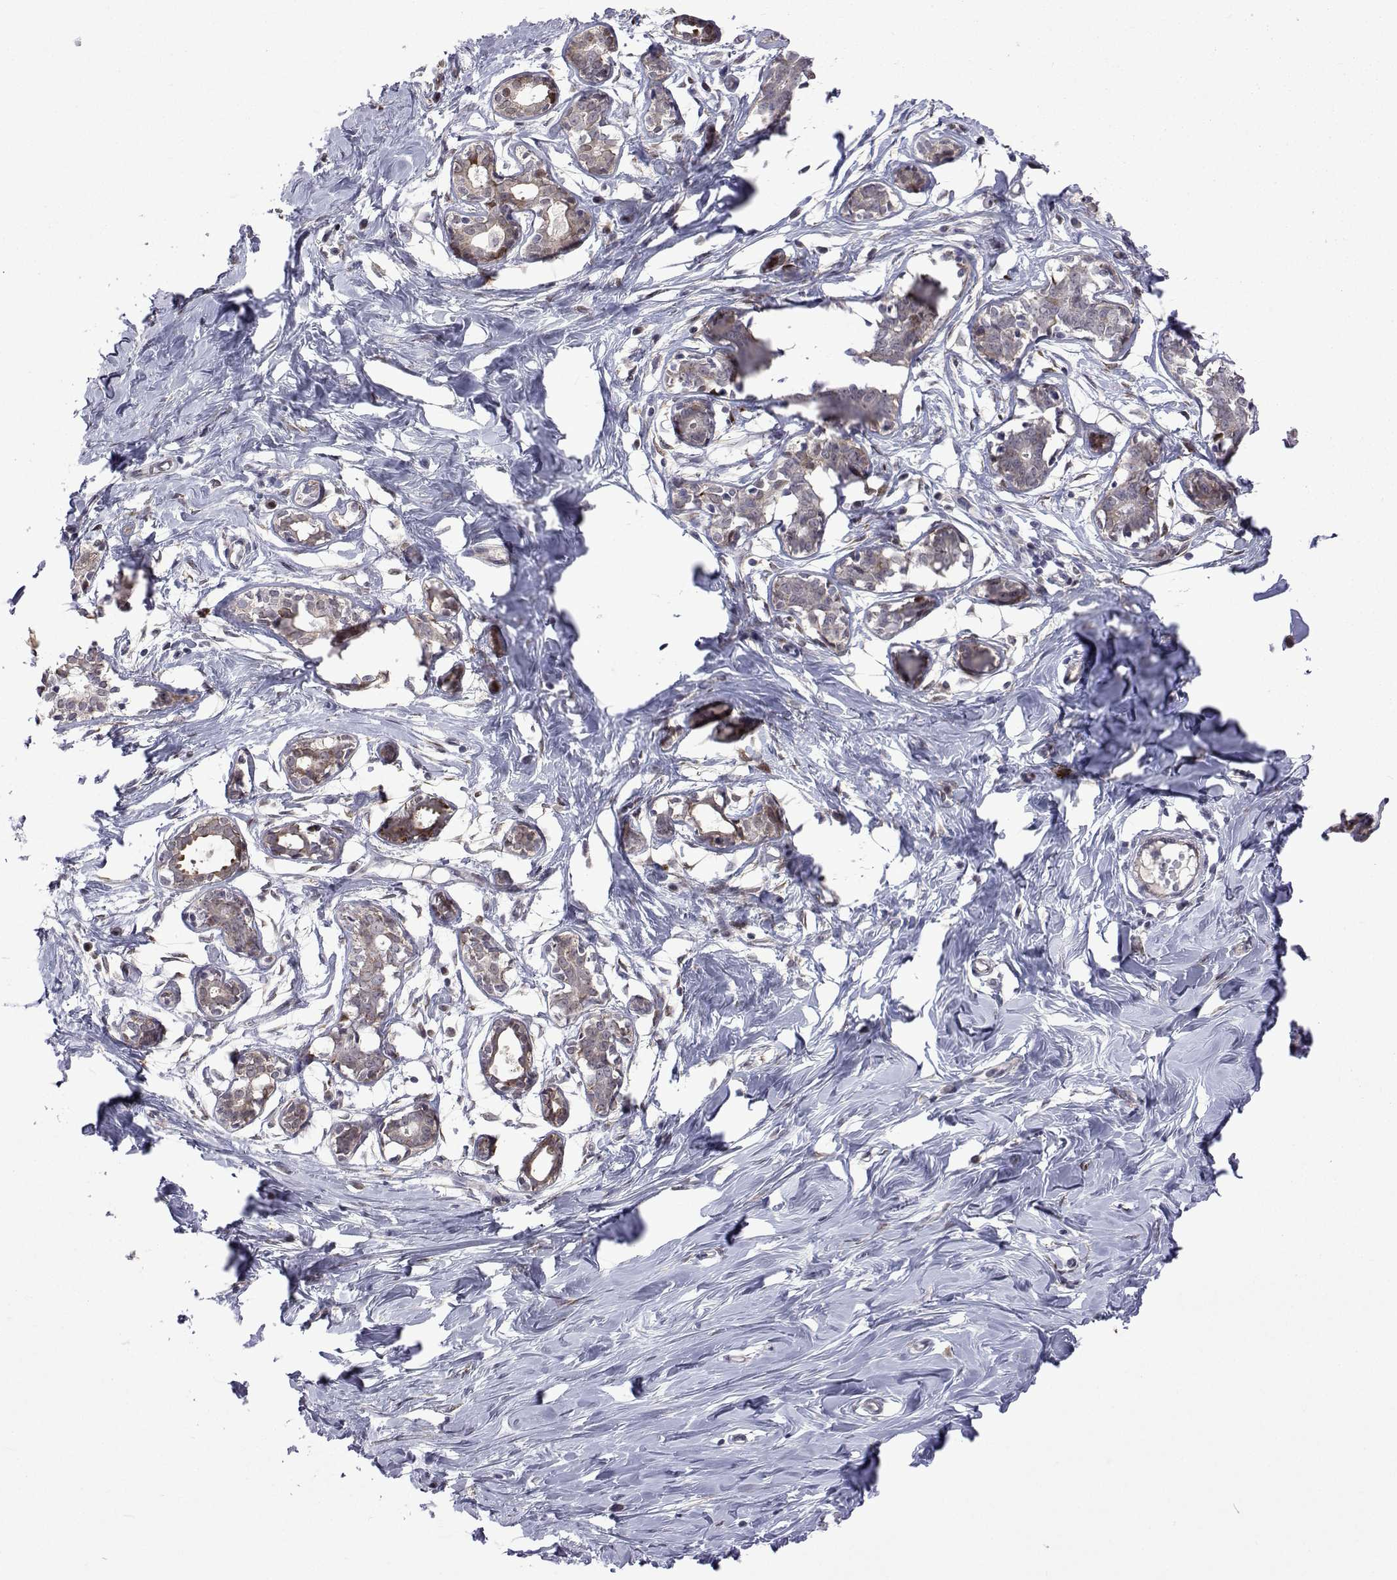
{"staining": {"intensity": "negative", "quantity": "none", "location": "none"}, "tissue": "breast", "cell_type": "Adipocytes", "image_type": "normal", "snomed": [{"axis": "morphology", "description": "Normal tissue, NOS"}, {"axis": "topography", "description": "Breast"}], "caption": "The micrograph exhibits no significant staining in adipocytes of breast.", "gene": "EFCAB3", "patient": {"sex": "female", "age": 27}}